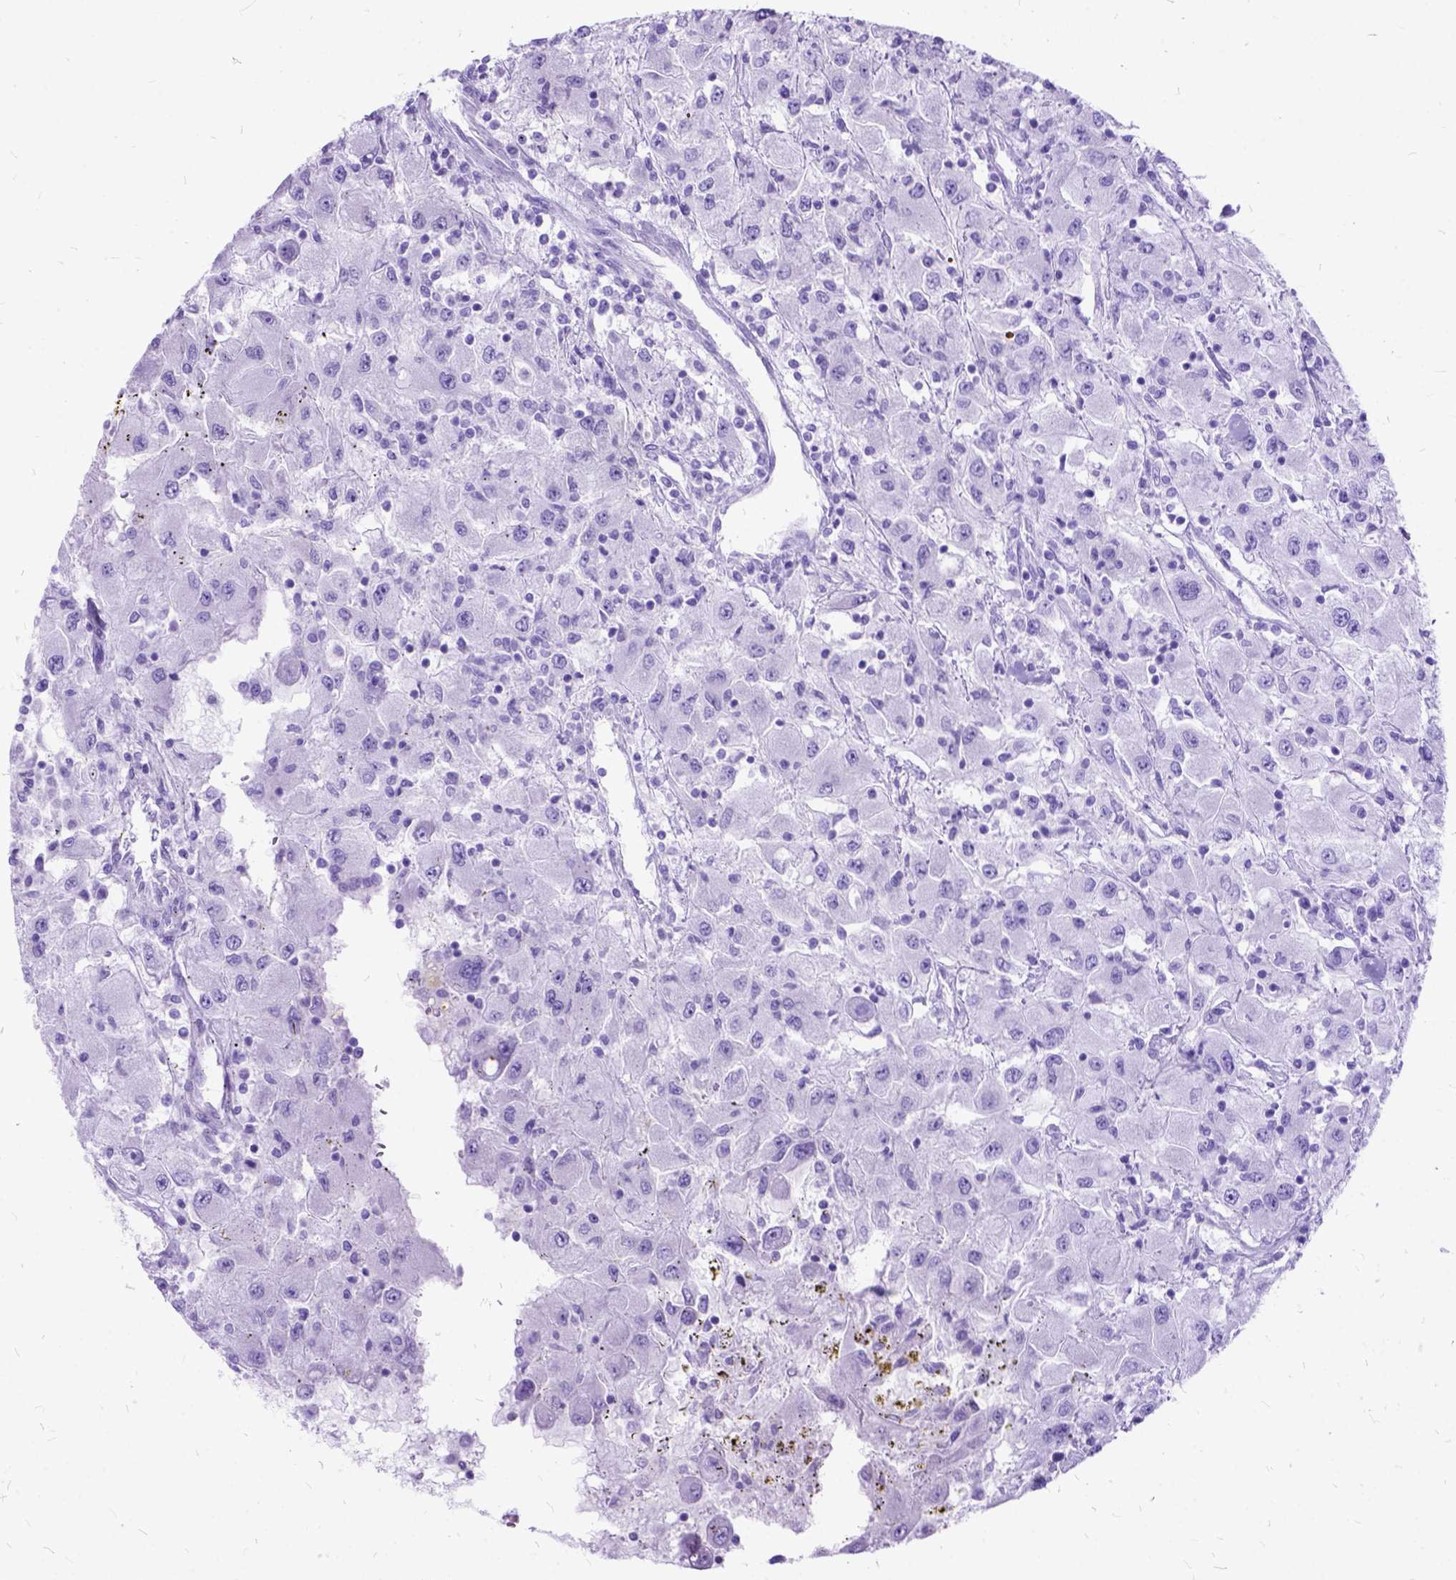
{"staining": {"intensity": "negative", "quantity": "none", "location": "none"}, "tissue": "renal cancer", "cell_type": "Tumor cells", "image_type": "cancer", "snomed": [{"axis": "morphology", "description": "Adenocarcinoma, NOS"}, {"axis": "topography", "description": "Kidney"}], "caption": "High magnification brightfield microscopy of renal adenocarcinoma stained with DAB (3,3'-diaminobenzidine) (brown) and counterstained with hematoxylin (blue): tumor cells show no significant positivity.", "gene": "DNAH2", "patient": {"sex": "female", "age": 67}}